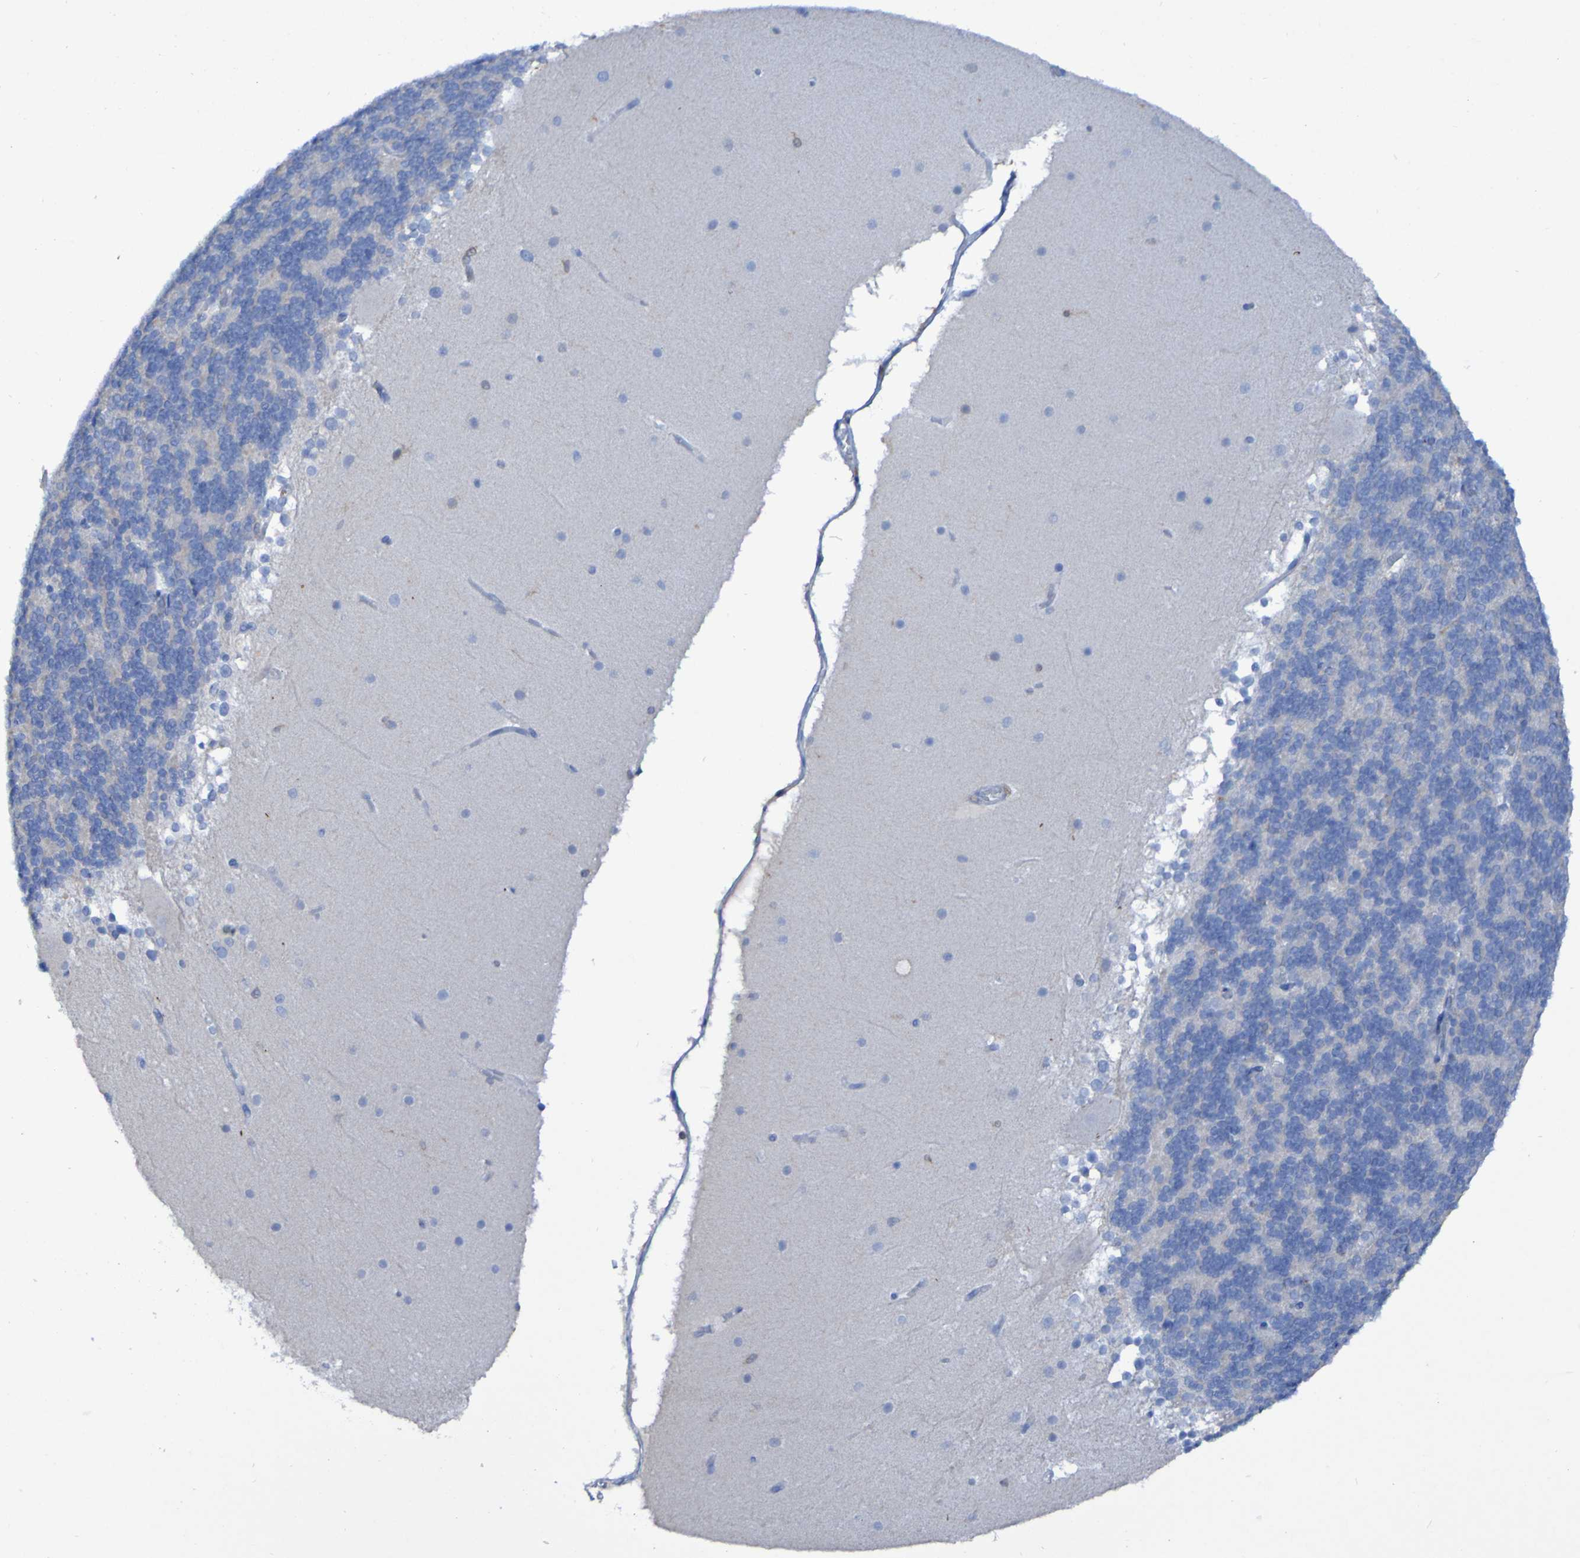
{"staining": {"intensity": "negative", "quantity": "none", "location": "none"}, "tissue": "cerebellum", "cell_type": "Cells in granular layer", "image_type": "normal", "snomed": [{"axis": "morphology", "description": "Normal tissue, NOS"}, {"axis": "topography", "description": "Cerebellum"}], "caption": "This is a histopathology image of immunohistochemistry (IHC) staining of benign cerebellum, which shows no expression in cells in granular layer.", "gene": "MPPE1", "patient": {"sex": "female", "age": 19}}